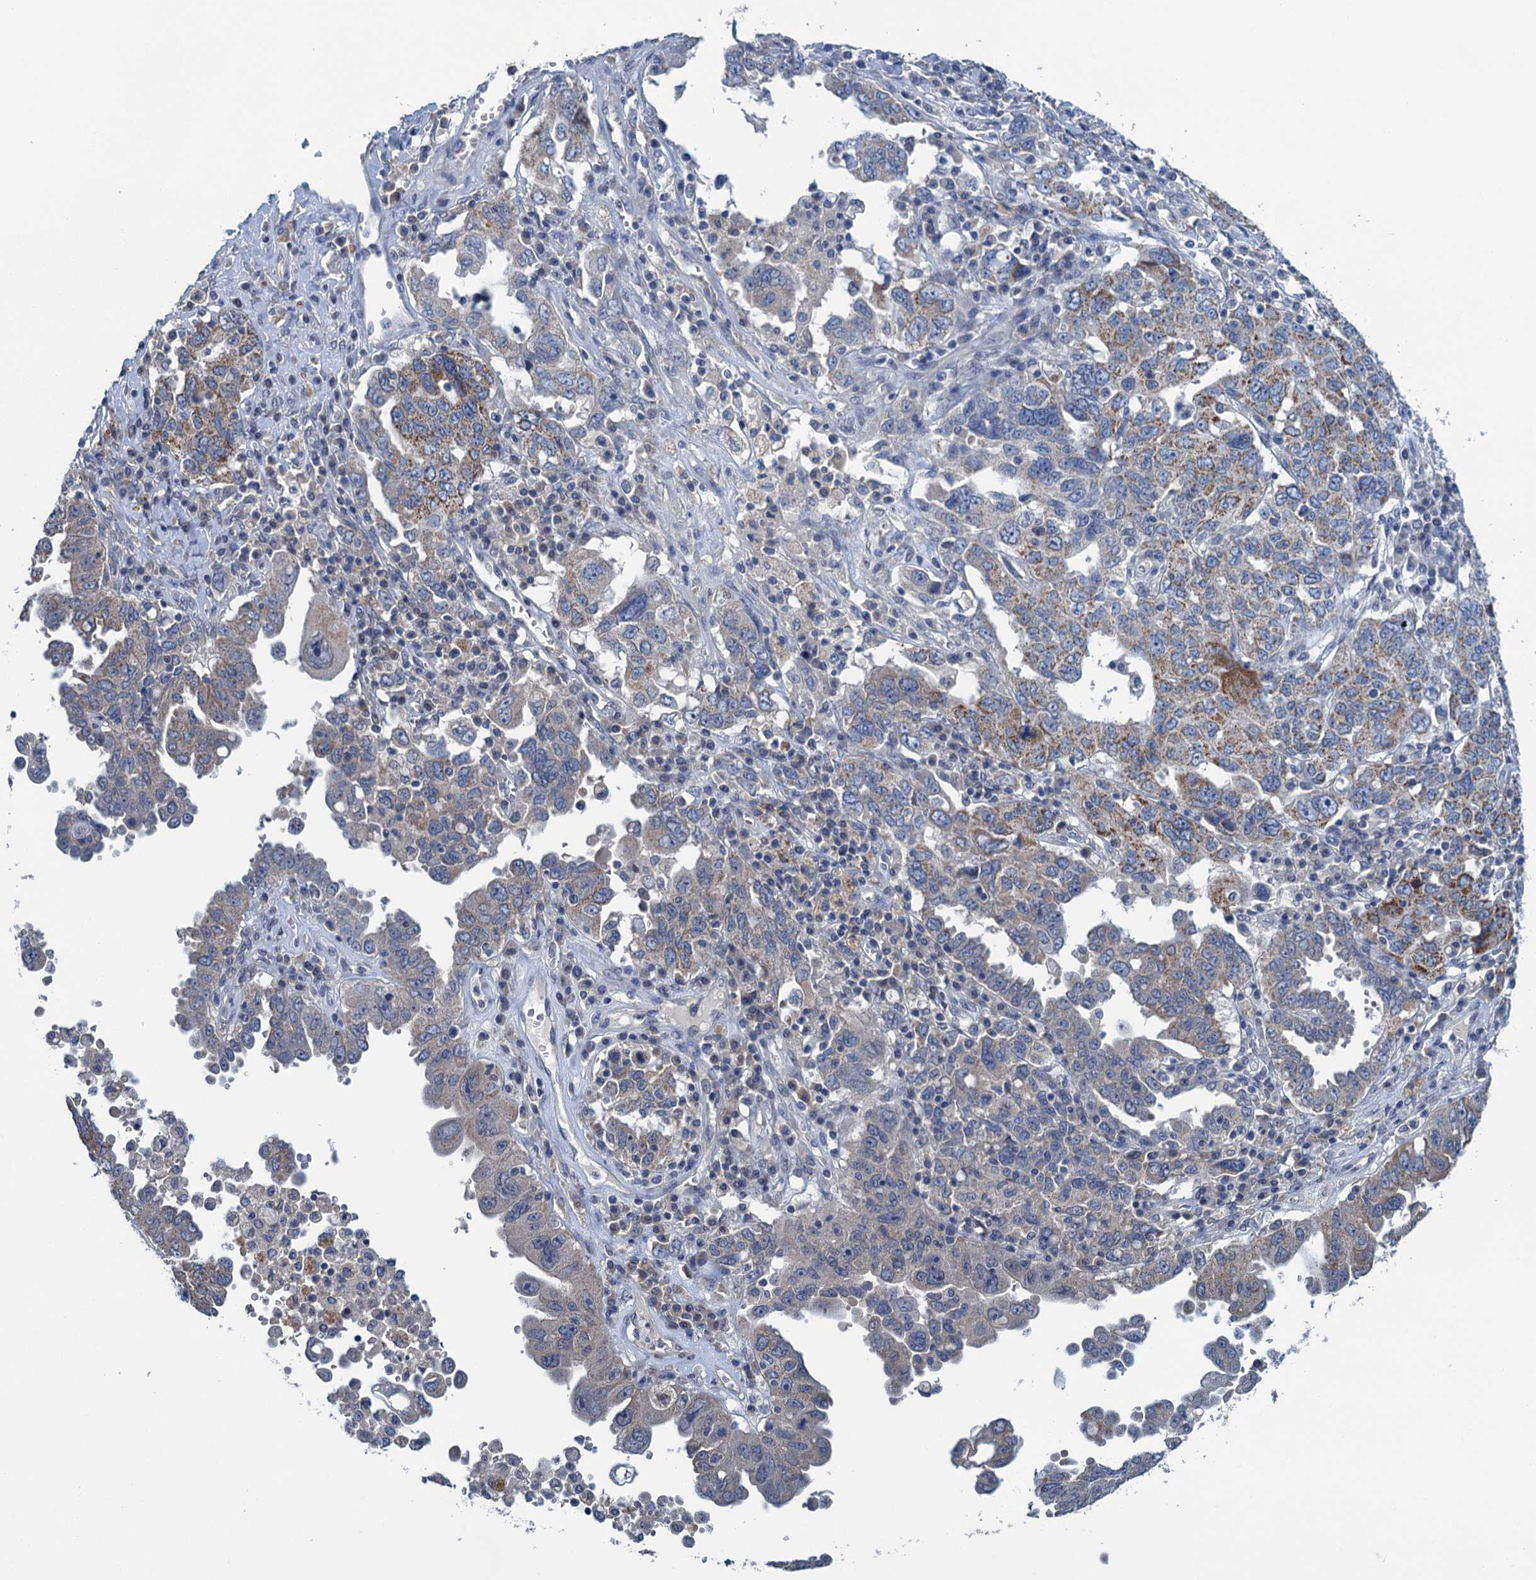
{"staining": {"intensity": "weak", "quantity": "<25%", "location": "cytoplasmic/membranous"}, "tissue": "ovarian cancer", "cell_type": "Tumor cells", "image_type": "cancer", "snomed": [{"axis": "morphology", "description": "Carcinoma, endometroid"}, {"axis": "topography", "description": "Ovary"}], "caption": "This micrograph is of ovarian endometroid carcinoma stained with immunohistochemistry (IHC) to label a protein in brown with the nuclei are counter-stained blue. There is no staining in tumor cells. The staining was performed using DAB to visualize the protein expression in brown, while the nuclei were stained in blue with hematoxylin (Magnification: 20x).", "gene": "CTU2", "patient": {"sex": "female", "age": 62}}